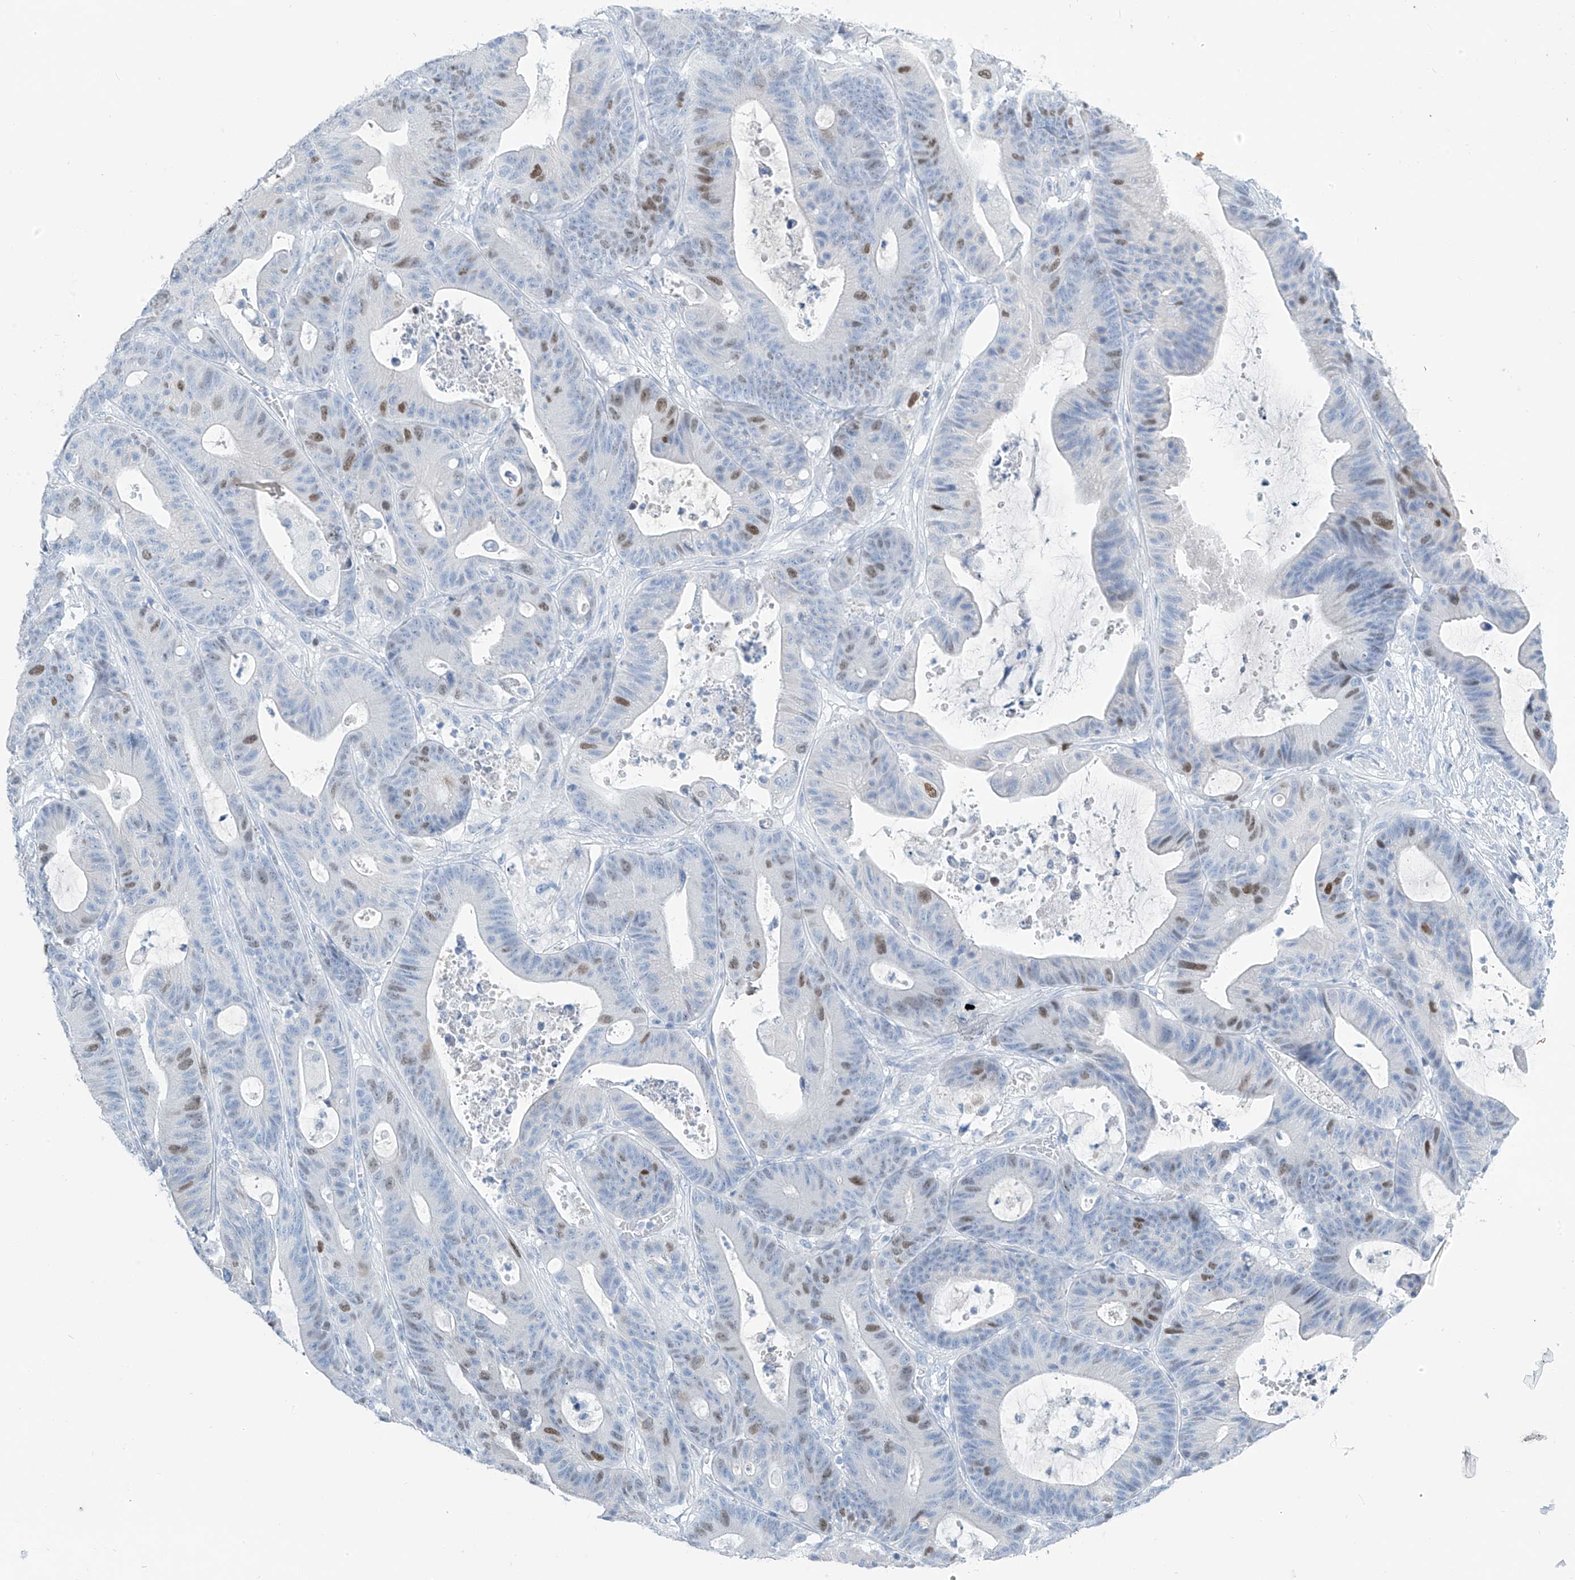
{"staining": {"intensity": "moderate", "quantity": "<25%", "location": "nuclear"}, "tissue": "colorectal cancer", "cell_type": "Tumor cells", "image_type": "cancer", "snomed": [{"axis": "morphology", "description": "Adenocarcinoma, NOS"}, {"axis": "topography", "description": "Colon"}], "caption": "This is a micrograph of immunohistochemistry (IHC) staining of colorectal adenocarcinoma, which shows moderate positivity in the nuclear of tumor cells.", "gene": "SGO2", "patient": {"sex": "female", "age": 84}}